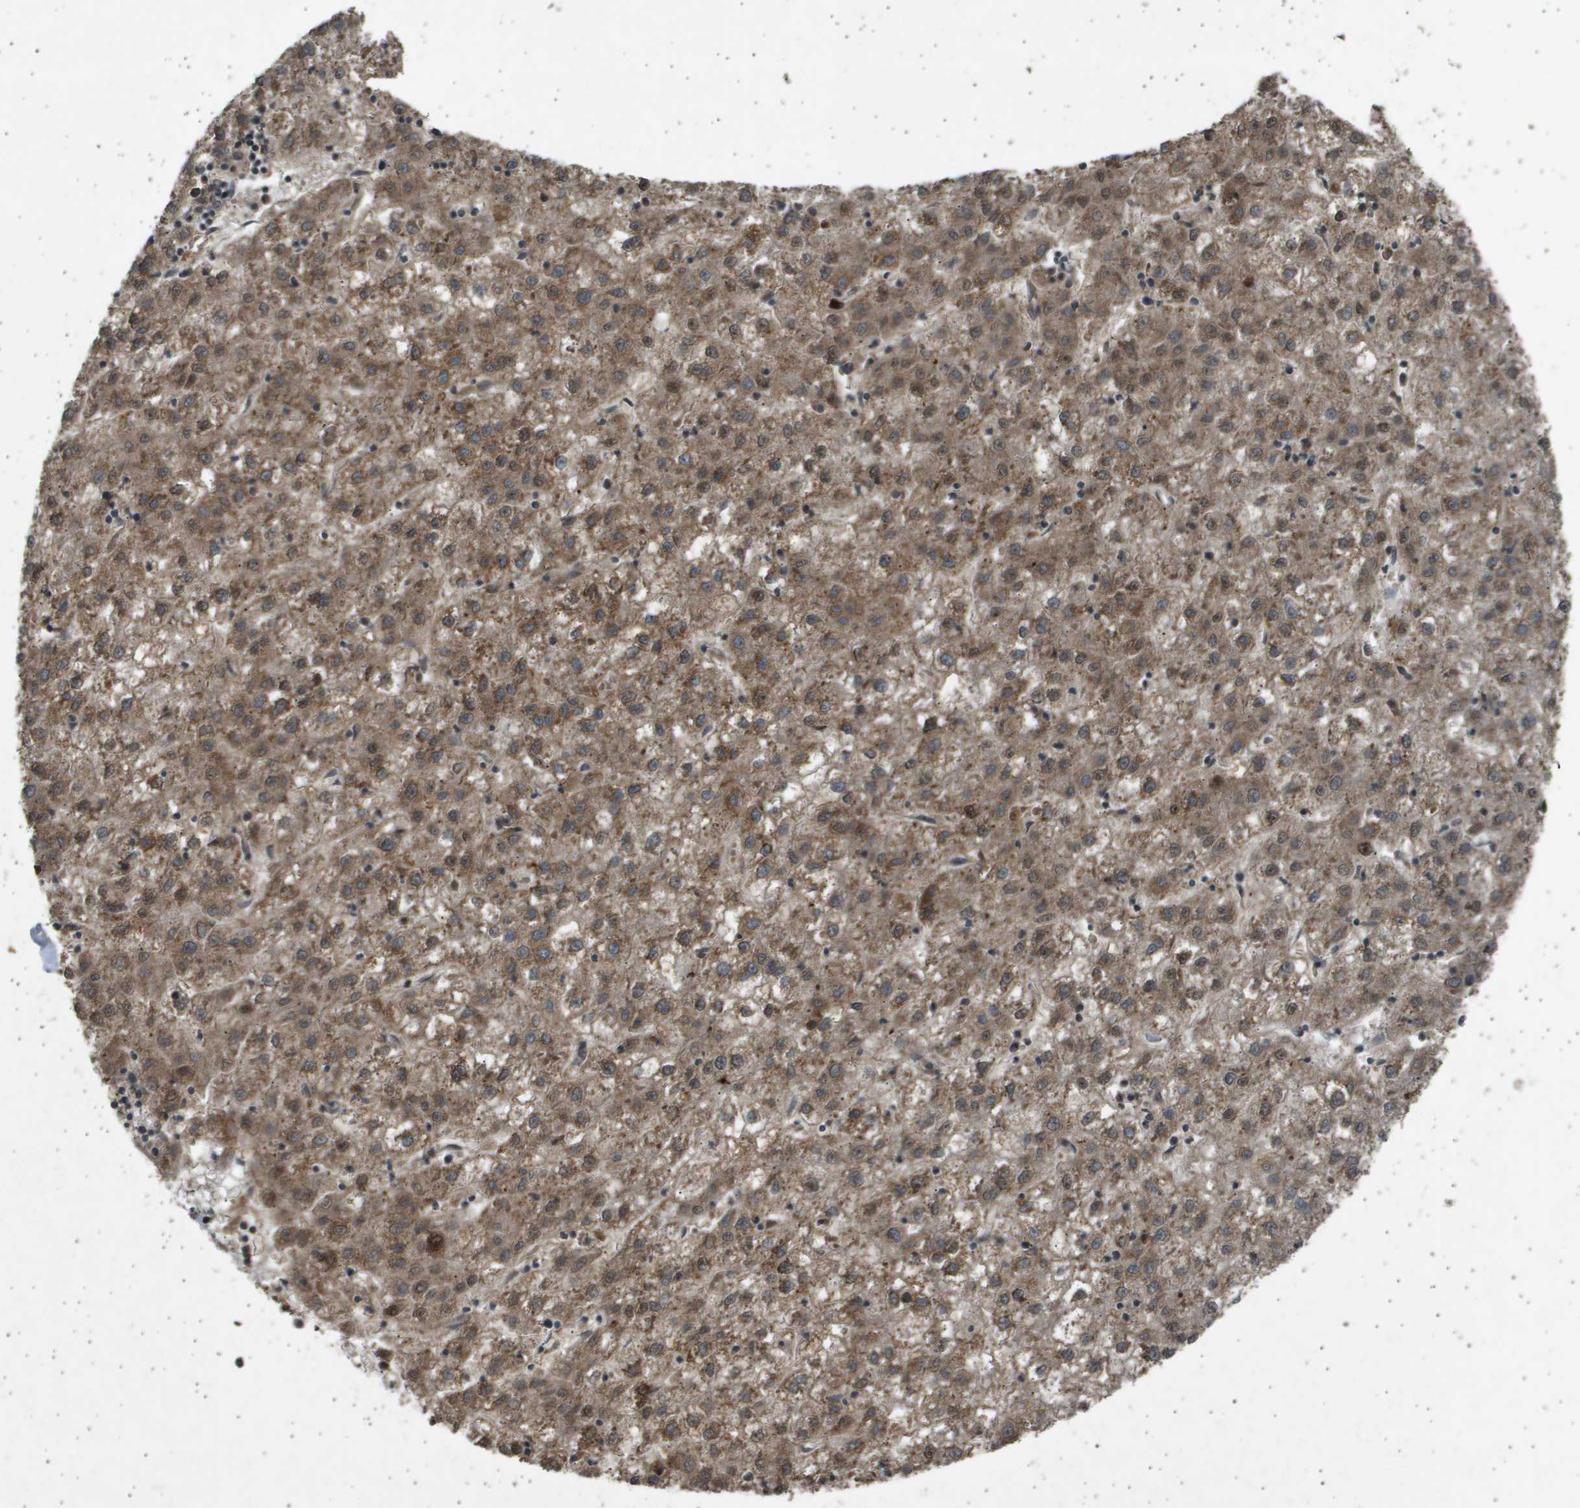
{"staining": {"intensity": "moderate", "quantity": ">75%", "location": "cytoplasmic/membranous"}, "tissue": "liver cancer", "cell_type": "Tumor cells", "image_type": "cancer", "snomed": [{"axis": "morphology", "description": "Carcinoma, Hepatocellular, NOS"}, {"axis": "topography", "description": "Liver"}], "caption": "Liver cancer tissue shows moderate cytoplasmic/membranous expression in approximately >75% of tumor cells", "gene": "TNRC6A", "patient": {"sex": "male", "age": 72}}